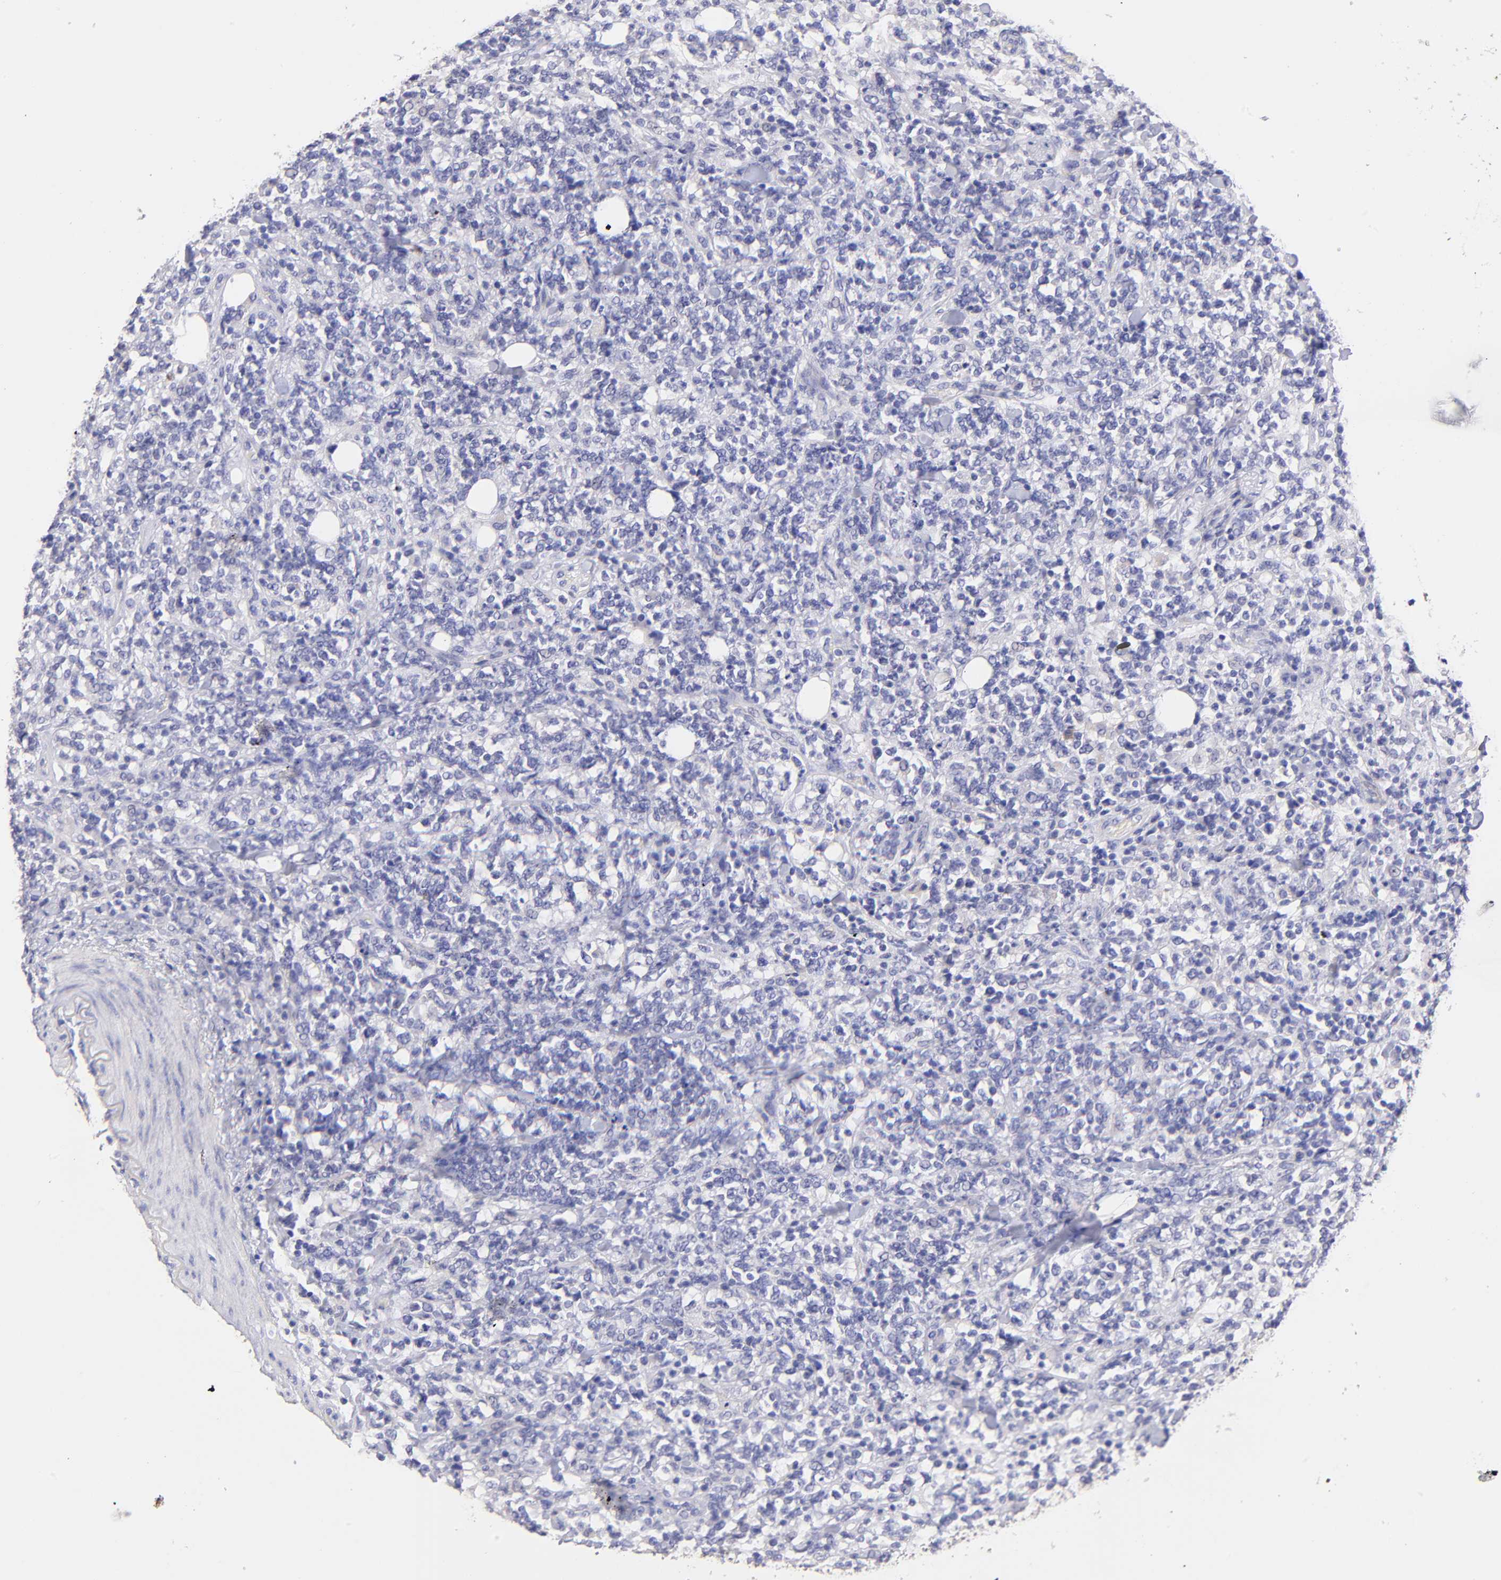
{"staining": {"intensity": "negative", "quantity": "none", "location": "none"}, "tissue": "lymphoma", "cell_type": "Tumor cells", "image_type": "cancer", "snomed": [{"axis": "morphology", "description": "Malignant lymphoma, non-Hodgkin's type, High grade"}, {"axis": "topography", "description": "Soft tissue"}], "caption": "Tumor cells are negative for brown protein staining in lymphoma.", "gene": "RAB3B", "patient": {"sex": "male", "age": 18}}